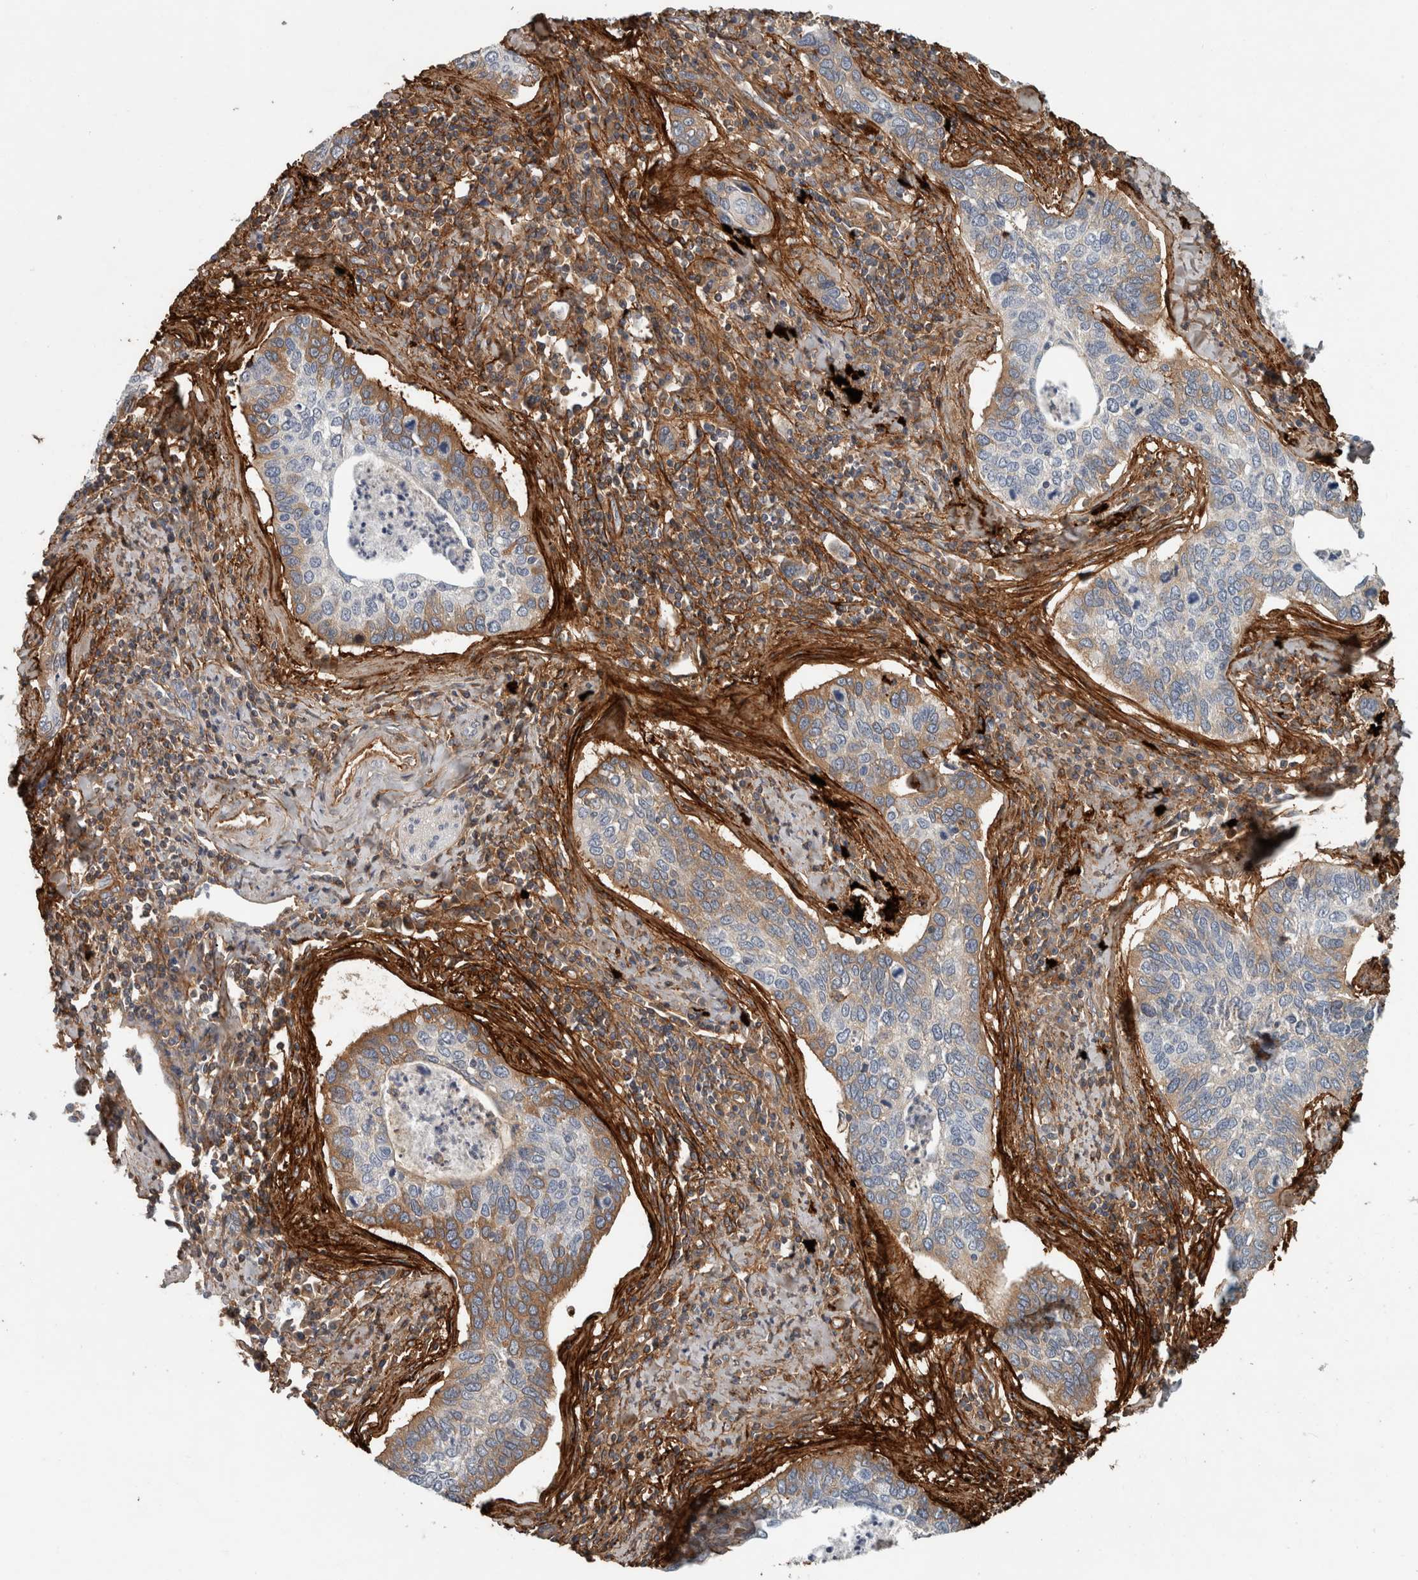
{"staining": {"intensity": "moderate", "quantity": "<25%", "location": "cytoplasmic/membranous"}, "tissue": "cervical cancer", "cell_type": "Tumor cells", "image_type": "cancer", "snomed": [{"axis": "morphology", "description": "Squamous cell carcinoma, NOS"}, {"axis": "topography", "description": "Cervix"}], "caption": "Immunohistochemical staining of cervical squamous cell carcinoma shows low levels of moderate cytoplasmic/membranous protein staining in approximately <25% of tumor cells.", "gene": "FN1", "patient": {"sex": "female", "age": 53}}